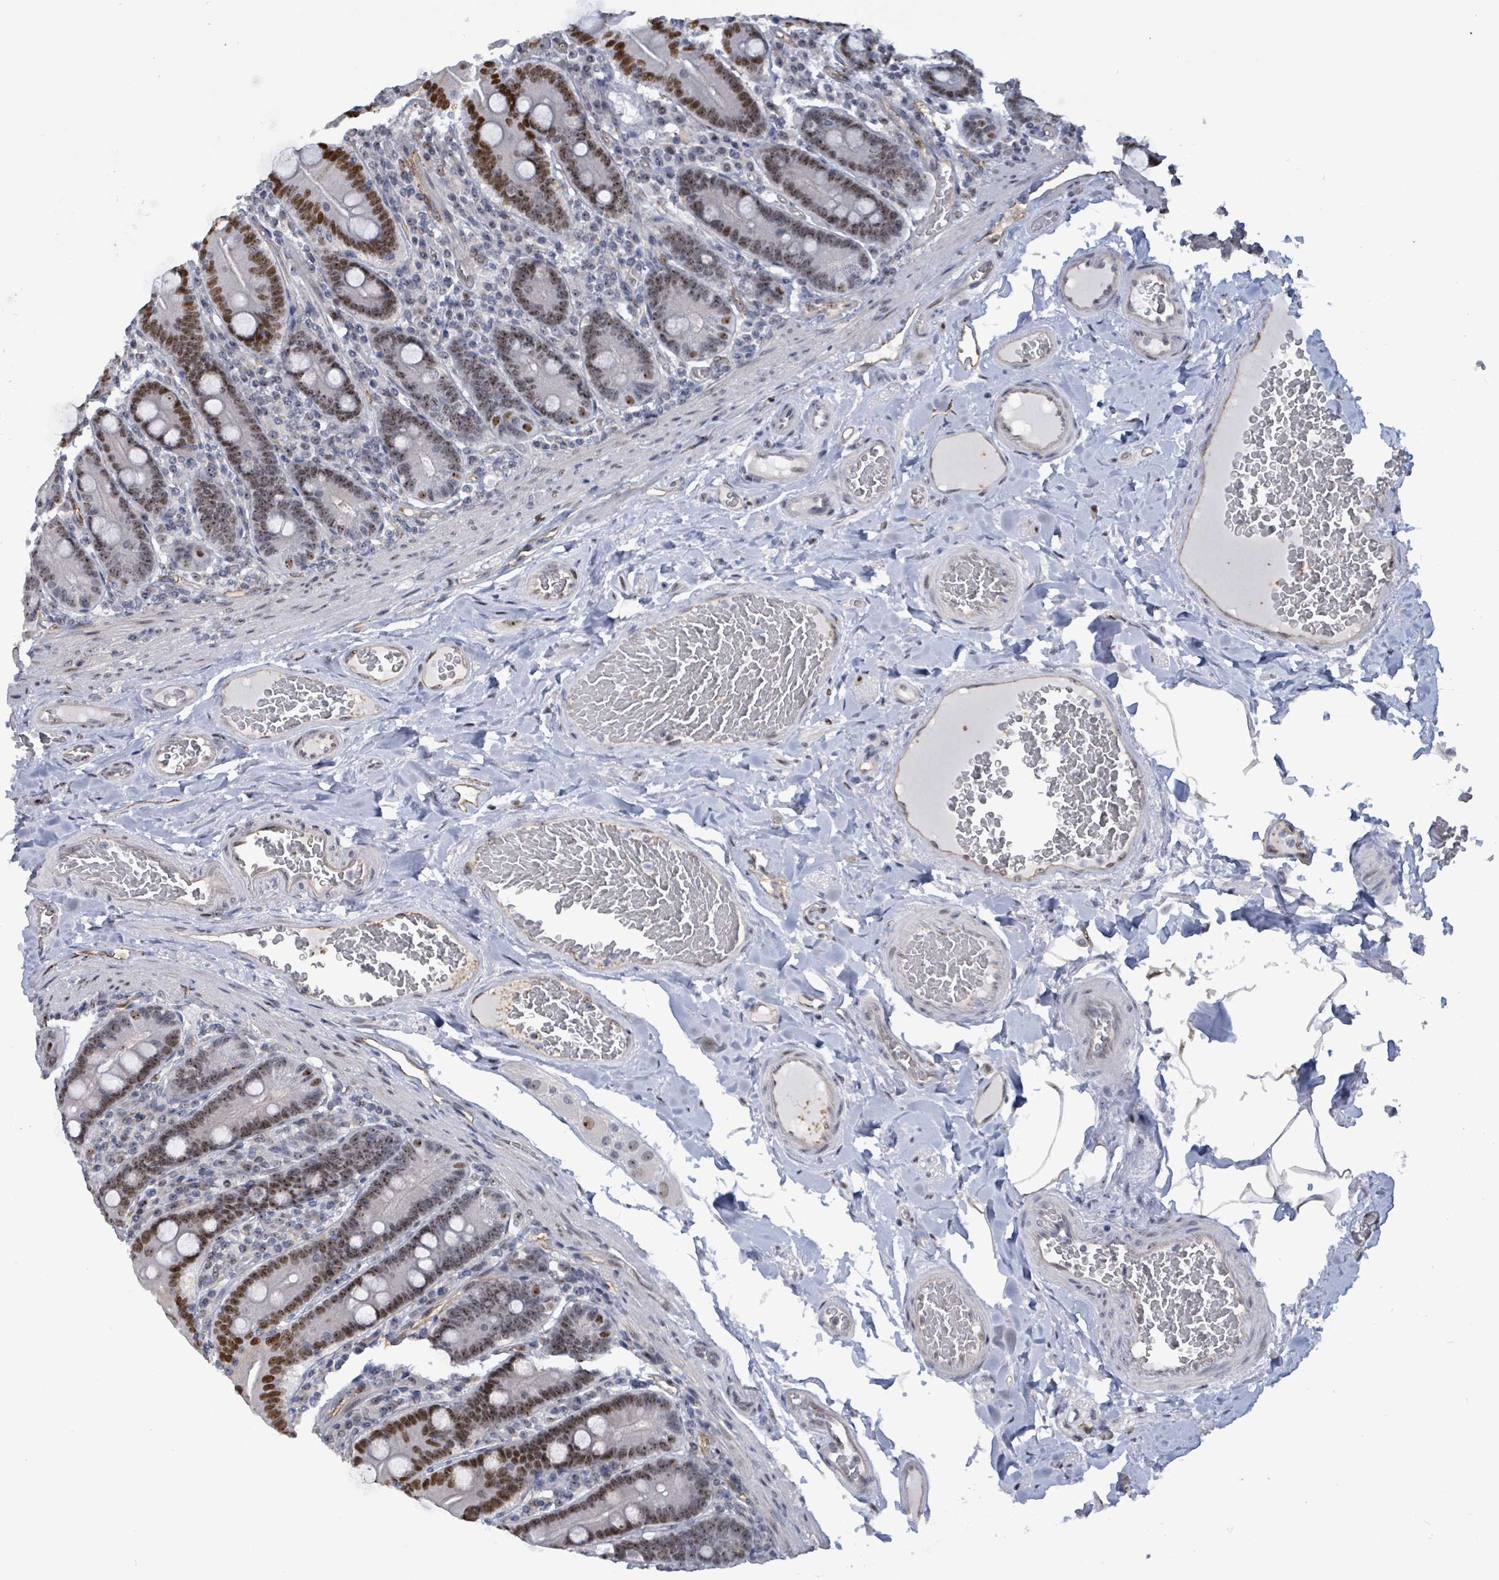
{"staining": {"intensity": "moderate", "quantity": ">75%", "location": "cytoplasmic/membranous,nuclear"}, "tissue": "duodenum", "cell_type": "Glandular cells", "image_type": "normal", "snomed": [{"axis": "morphology", "description": "Normal tissue, NOS"}, {"axis": "topography", "description": "Duodenum"}], "caption": "High-magnification brightfield microscopy of unremarkable duodenum stained with DAB (brown) and counterstained with hematoxylin (blue). glandular cells exhibit moderate cytoplasmic/membranous,nuclear positivity is appreciated in about>75% of cells.", "gene": "RRN3", "patient": {"sex": "female", "age": 62}}